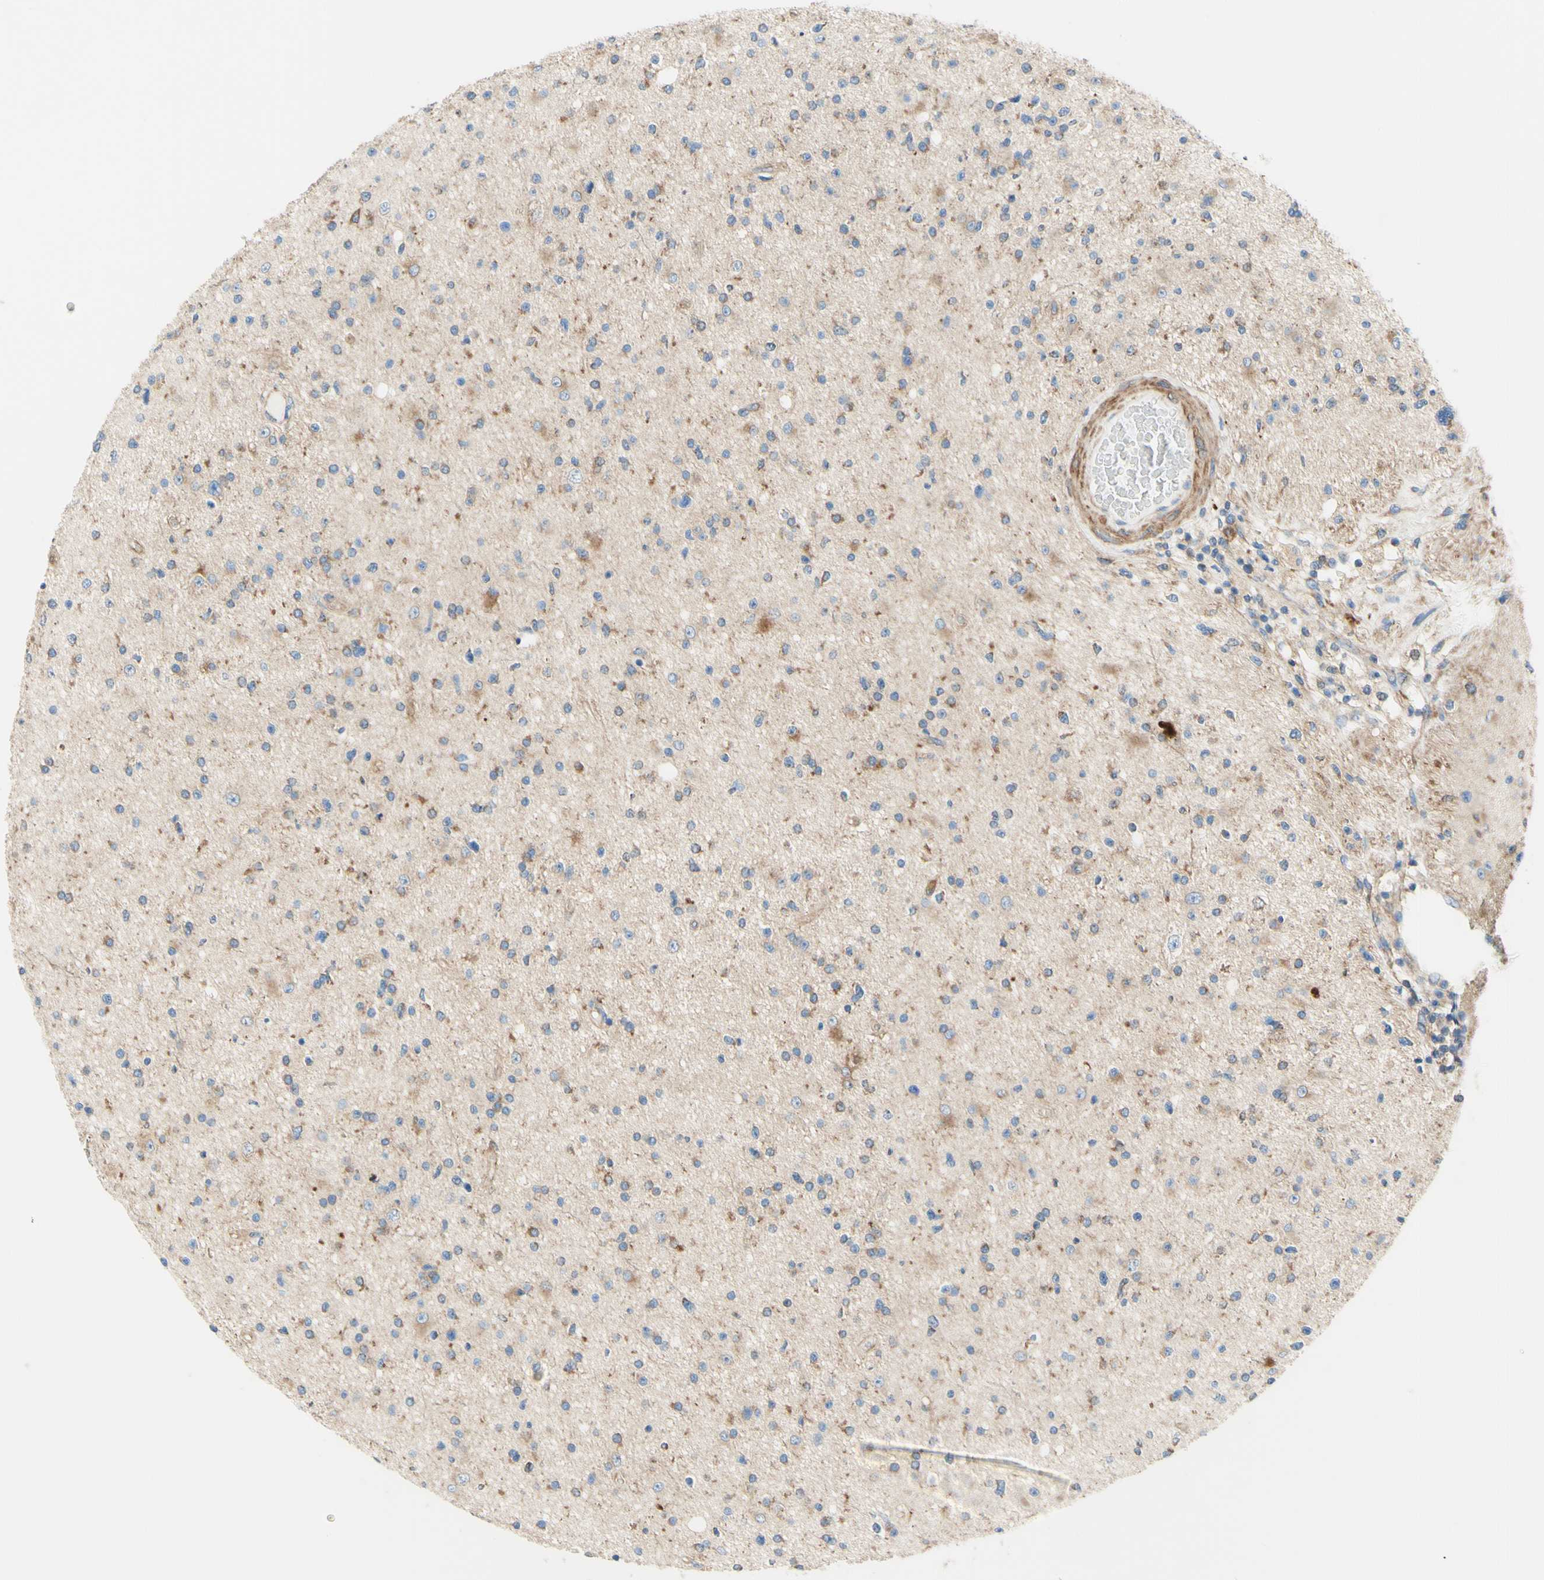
{"staining": {"intensity": "weak", "quantity": "<25%", "location": "cytoplasmic/membranous"}, "tissue": "glioma", "cell_type": "Tumor cells", "image_type": "cancer", "snomed": [{"axis": "morphology", "description": "Glioma, malignant, High grade"}, {"axis": "topography", "description": "Brain"}], "caption": "High power microscopy histopathology image of an IHC micrograph of high-grade glioma (malignant), revealing no significant expression in tumor cells.", "gene": "RETREG2", "patient": {"sex": "male", "age": 33}}